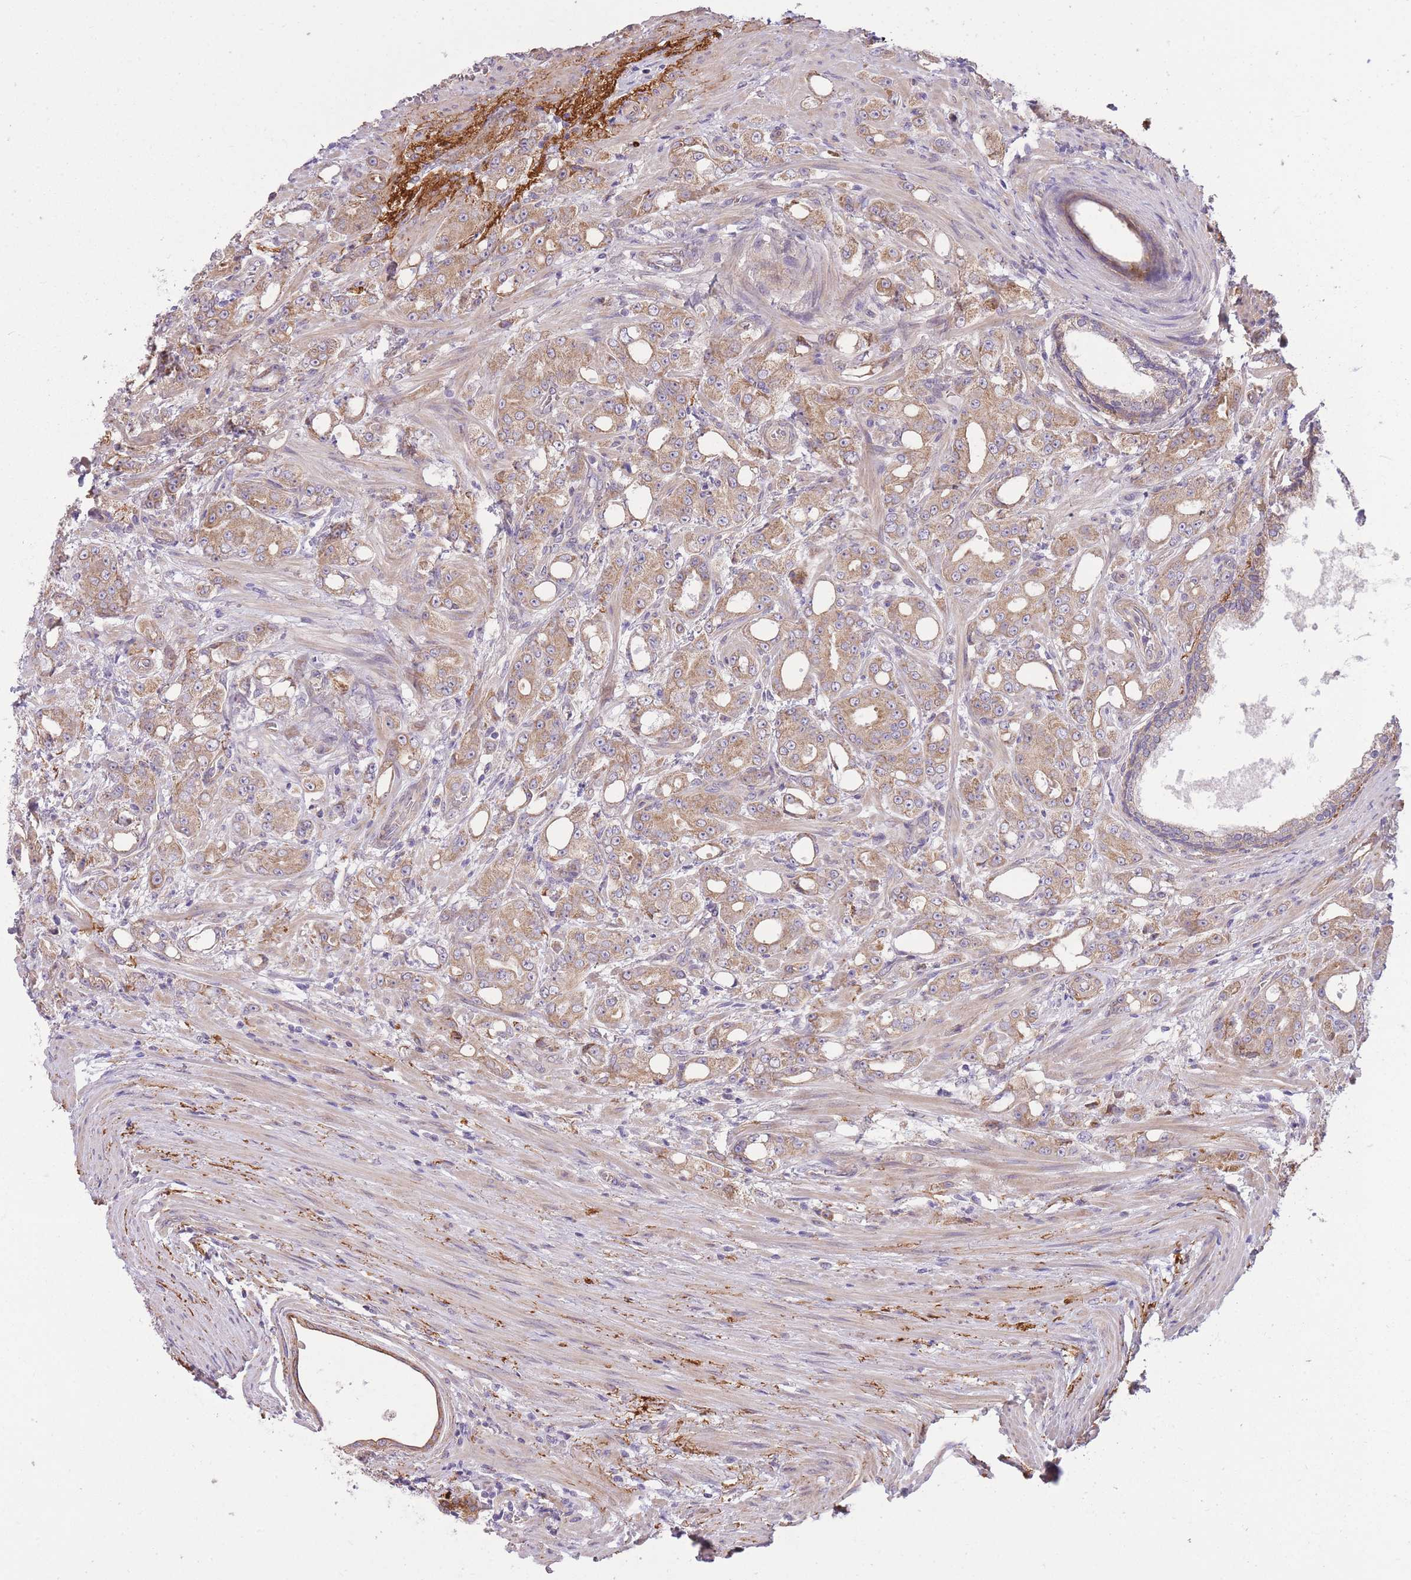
{"staining": {"intensity": "weak", "quantity": ">75%", "location": "cytoplasmic/membranous"}, "tissue": "prostate cancer", "cell_type": "Tumor cells", "image_type": "cancer", "snomed": [{"axis": "morphology", "description": "Adenocarcinoma, High grade"}, {"axis": "topography", "description": "Prostate"}], "caption": "Immunohistochemical staining of prostate cancer exhibits low levels of weak cytoplasmic/membranous protein positivity in approximately >75% of tumor cells. Using DAB (3,3'-diaminobenzidine) (brown) and hematoxylin (blue) stains, captured at high magnification using brightfield microscopy.", "gene": "REV1", "patient": {"sex": "male", "age": 69}}